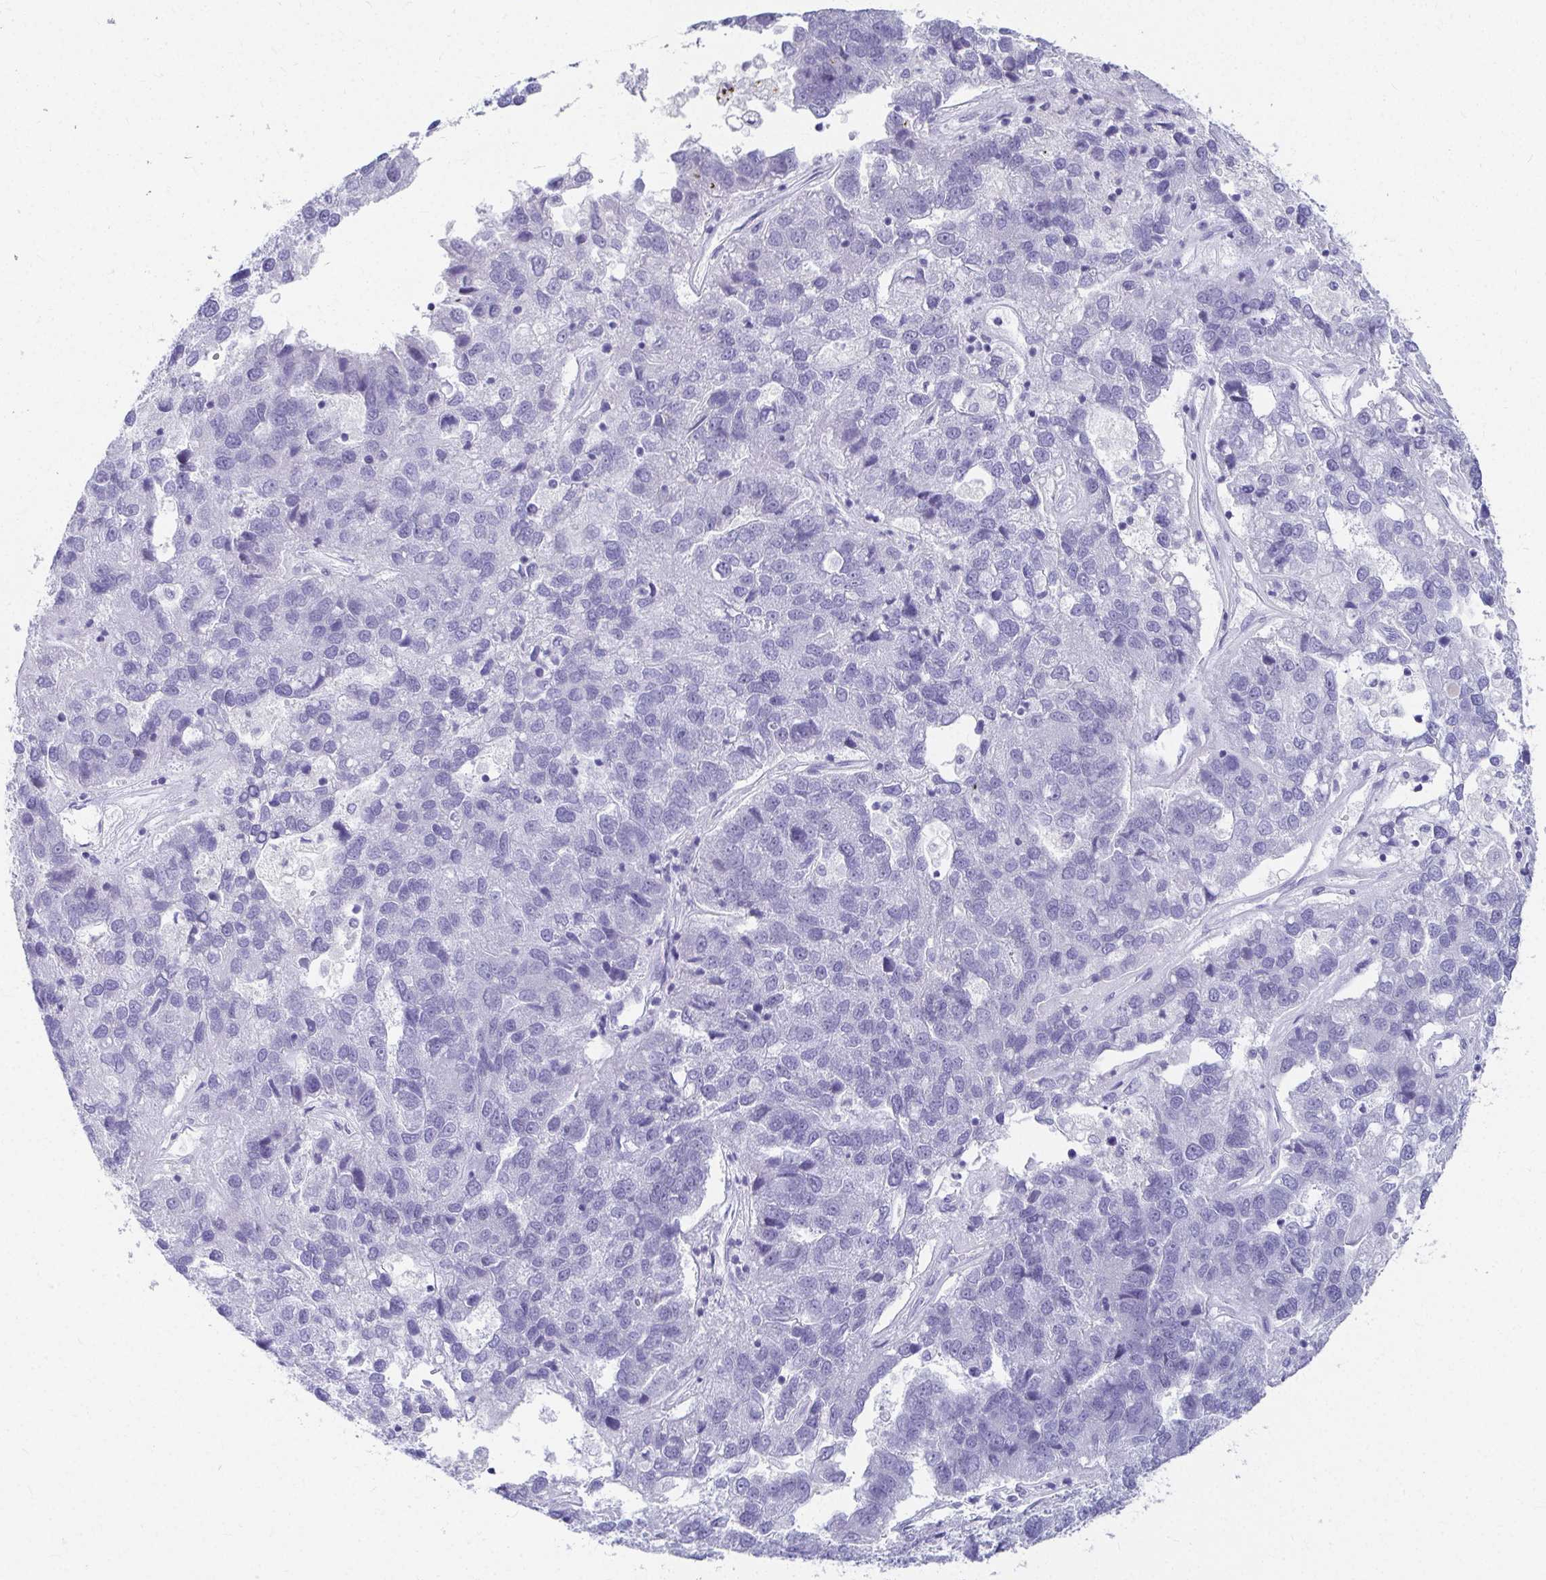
{"staining": {"intensity": "negative", "quantity": "none", "location": "none"}, "tissue": "pancreatic cancer", "cell_type": "Tumor cells", "image_type": "cancer", "snomed": [{"axis": "morphology", "description": "Adenocarcinoma, NOS"}, {"axis": "topography", "description": "Pancreas"}], "caption": "High magnification brightfield microscopy of pancreatic adenocarcinoma stained with DAB (3,3'-diaminobenzidine) (brown) and counterstained with hematoxylin (blue): tumor cells show no significant positivity.", "gene": "DPEP3", "patient": {"sex": "female", "age": 61}}